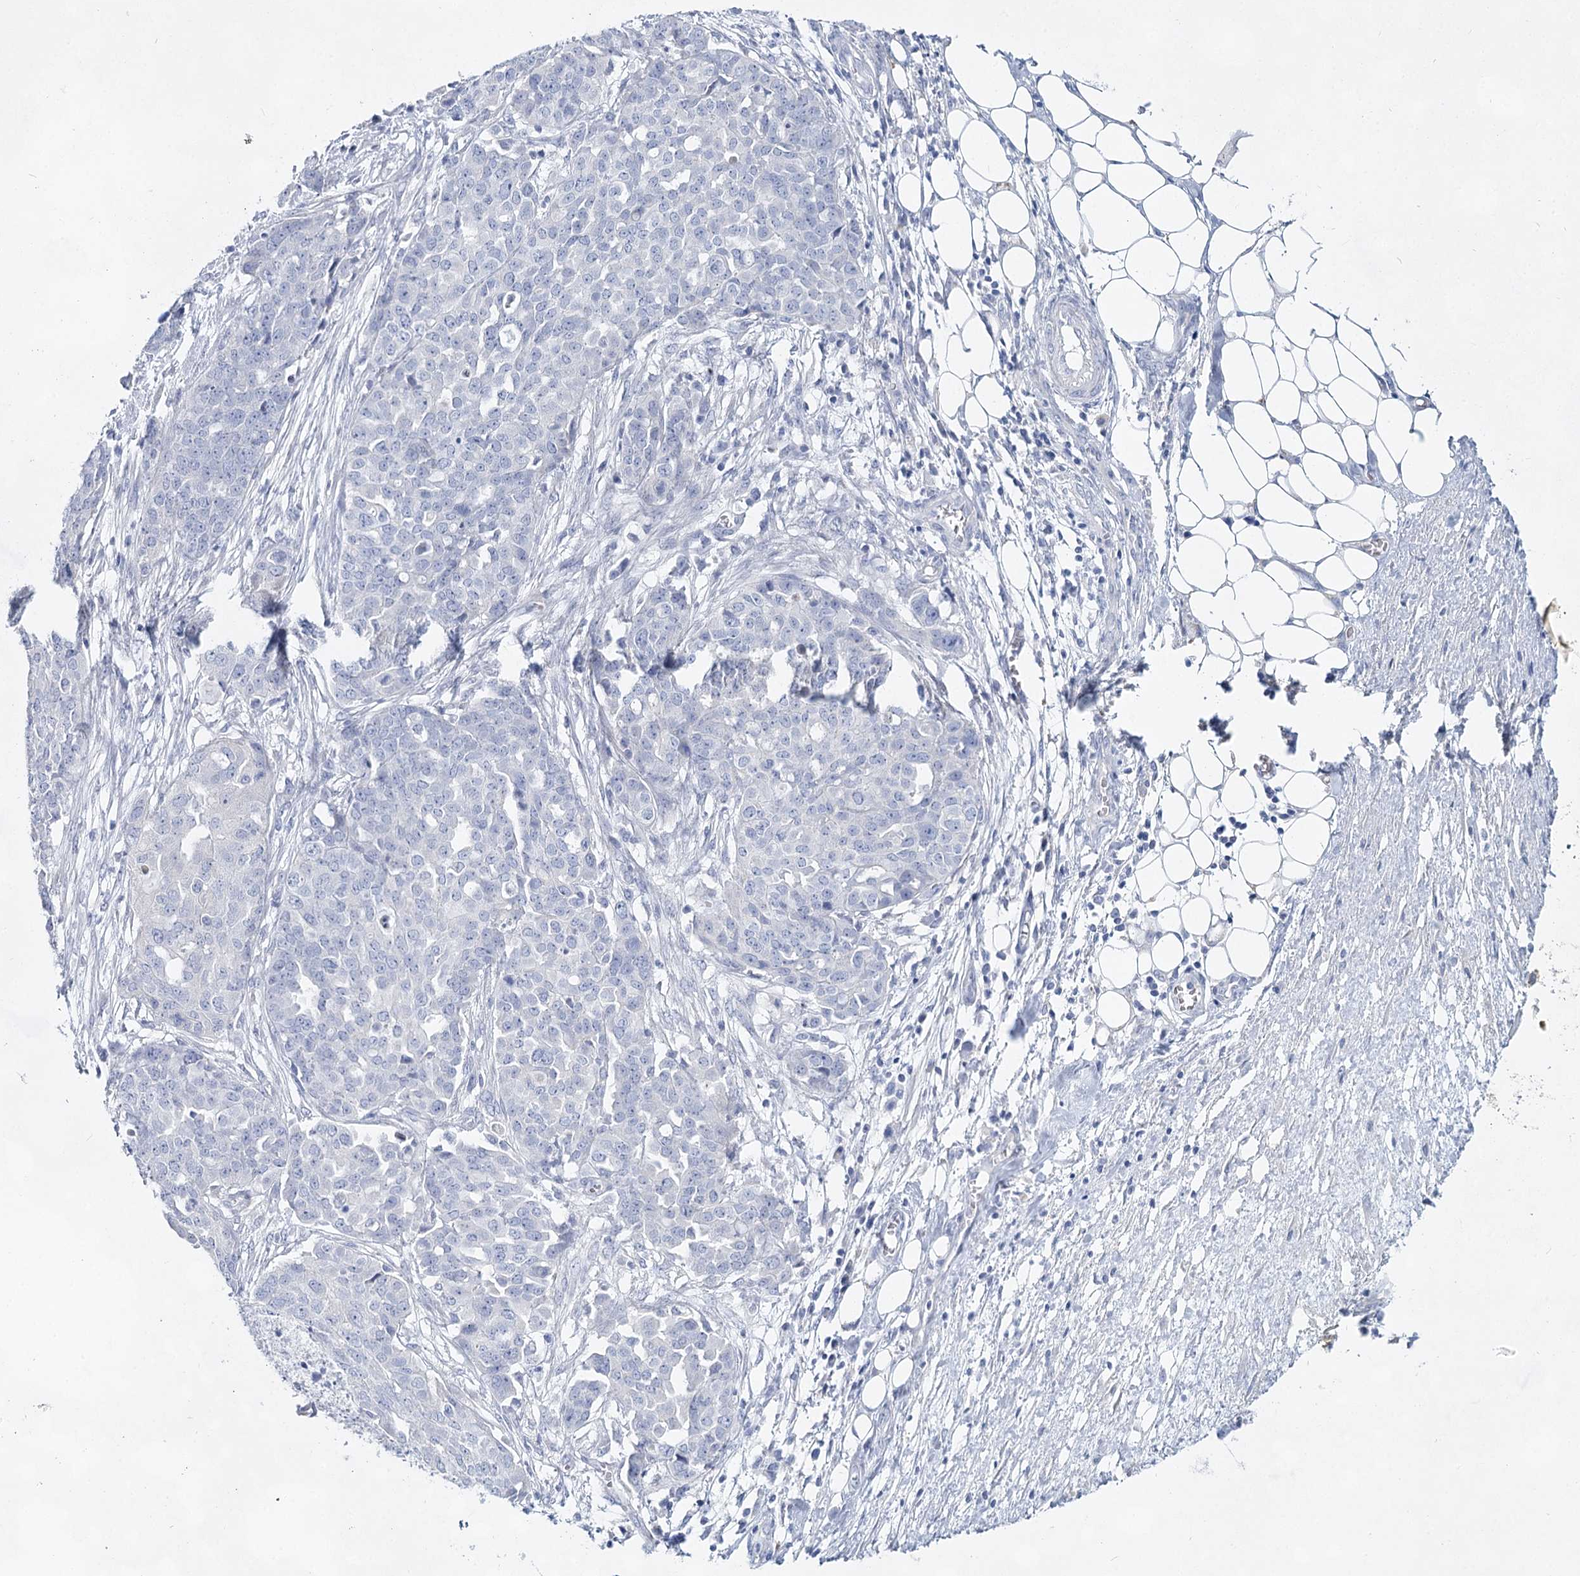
{"staining": {"intensity": "negative", "quantity": "none", "location": "none"}, "tissue": "ovarian cancer", "cell_type": "Tumor cells", "image_type": "cancer", "snomed": [{"axis": "morphology", "description": "Cystadenocarcinoma, serous, NOS"}, {"axis": "topography", "description": "Soft tissue"}, {"axis": "topography", "description": "Ovary"}], "caption": "Tumor cells are negative for protein expression in human ovarian cancer.", "gene": "SLC17A2", "patient": {"sex": "female", "age": 57}}